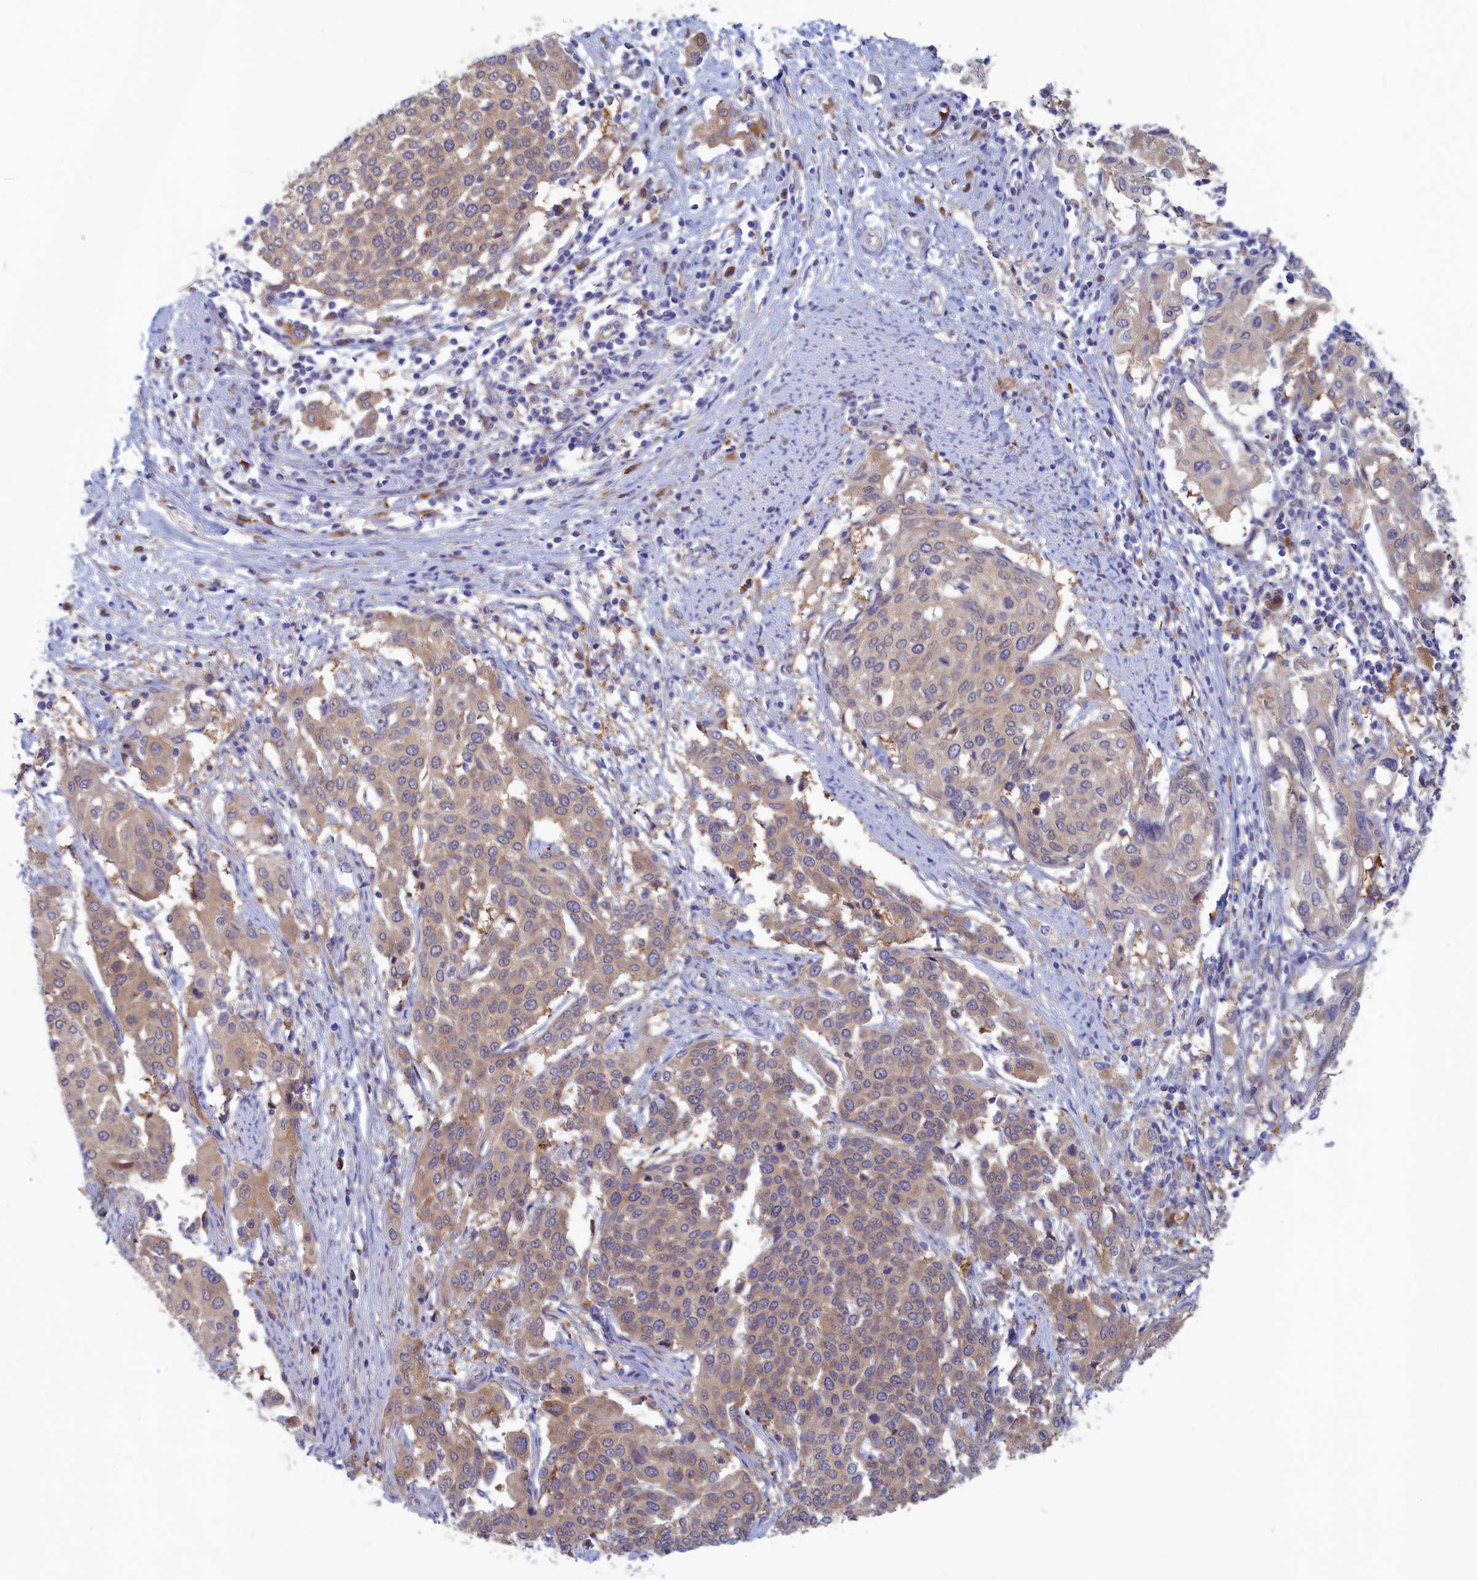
{"staining": {"intensity": "moderate", "quantity": "25%-75%", "location": "cytoplasmic/membranous"}, "tissue": "cervical cancer", "cell_type": "Tumor cells", "image_type": "cancer", "snomed": [{"axis": "morphology", "description": "Squamous cell carcinoma, NOS"}, {"axis": "topography", "description": "Cervix"}], "caption": "Protein staining of squamous cell carcinoma (cervical) tissue reveals moderate cytoplasmic/membranous positivity in approximately 25%-75% of tumor cells.", "gene": "SYNDIG1L", "patient": {"sex": "female", "age": 44}}